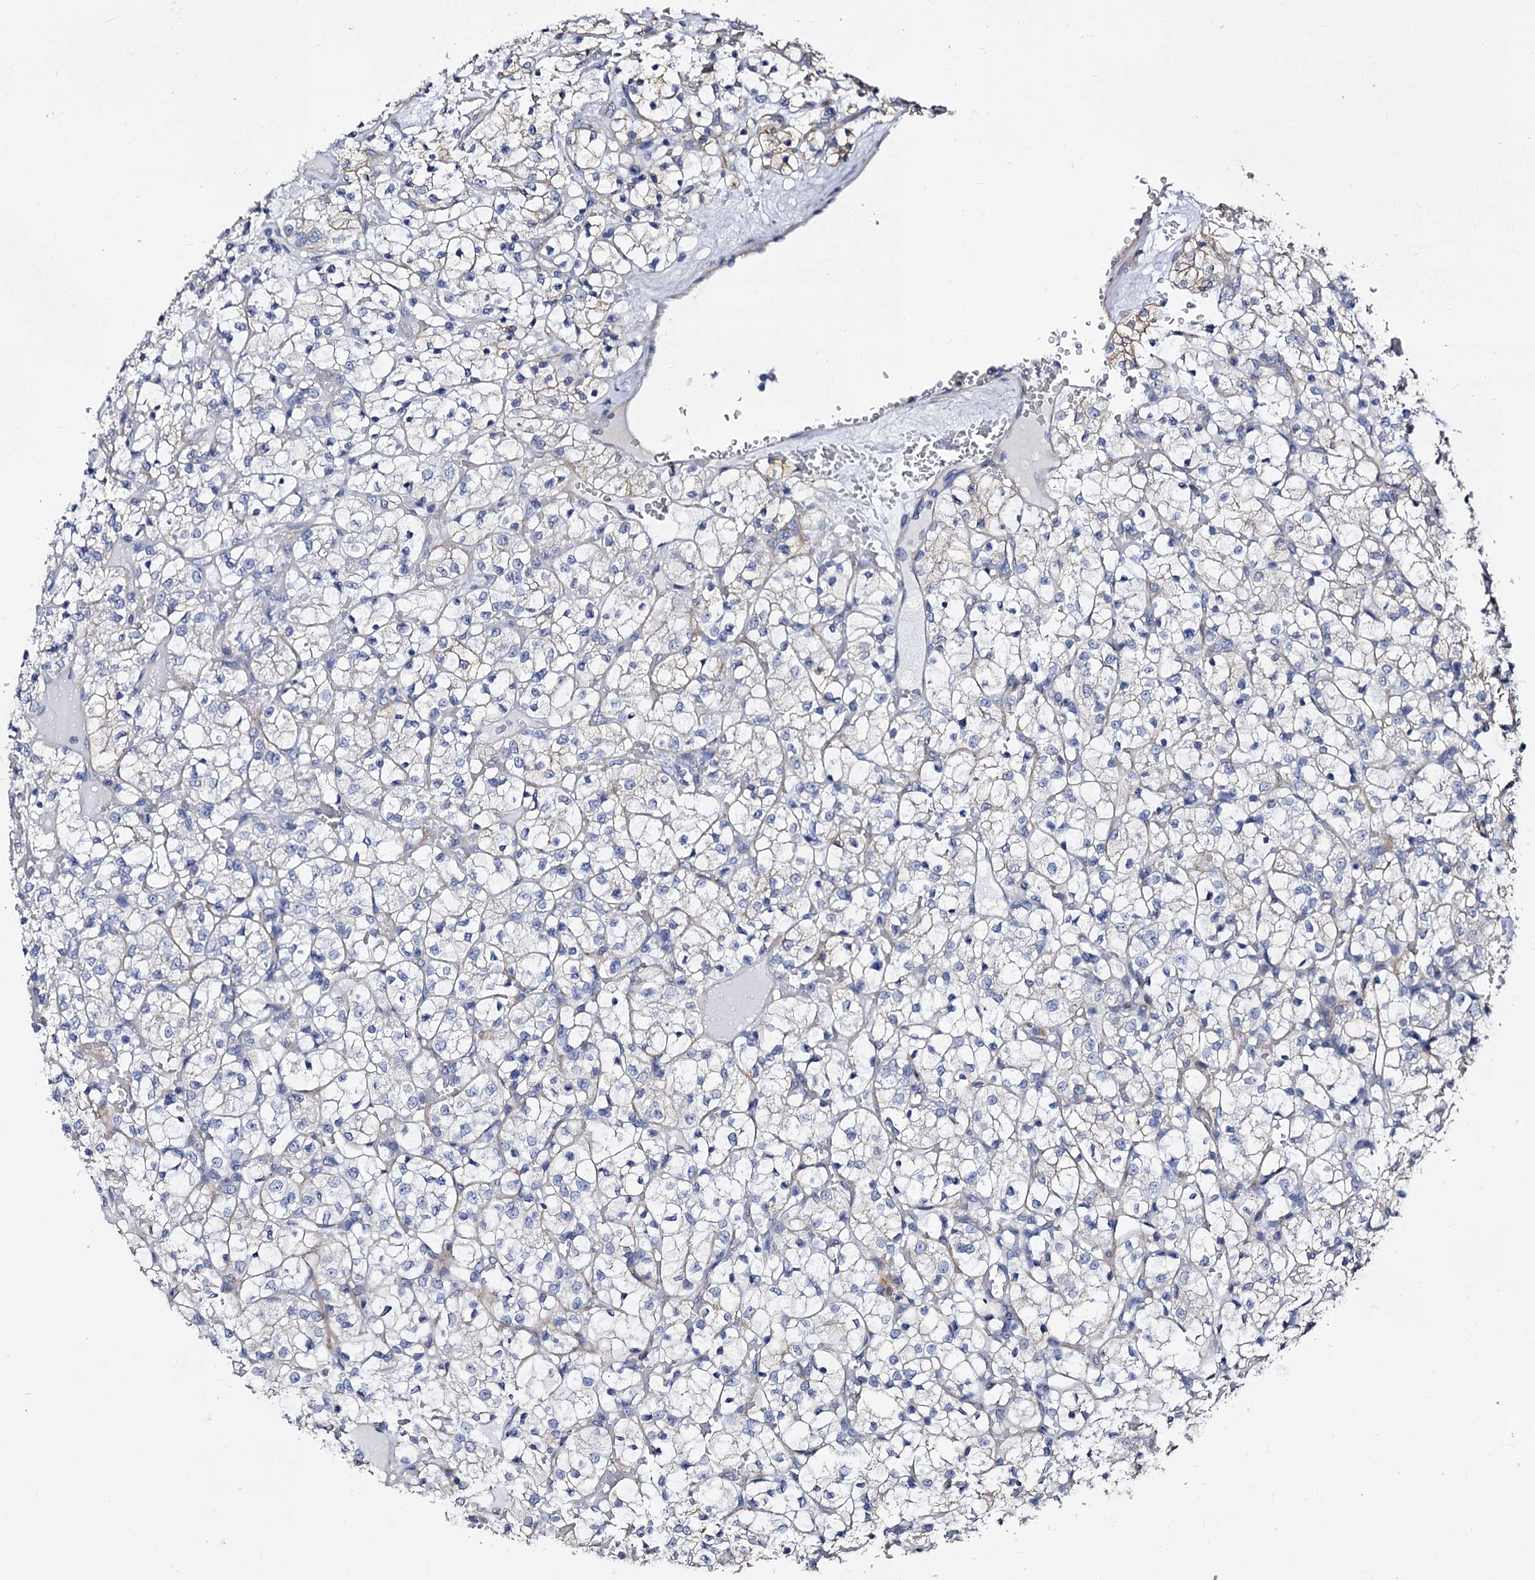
{"staining": {"intensity": "negative", "quantity": "none", "location": "none"}, "tissue": "renal cancer", "cell_type": "Tumor cells", "image_type": "cancer", "snomed": [{"axis": "morphology", "description": "Adenocarcinoma, NOS"}, {"axis": "topography", "description": "Kidney"}], "caption": "Protein analysis of renal cancer displays no significant expression in tumor cells. (Stains: DAB (3,3'-diaminobenzidine) immunohistochemistry (IHC) with hematoxylin counter stain, Microscopy: brightfield microscopy at high magnification).", "gene": "CBFB", "patient": {"sex": "female", "age": 69}}